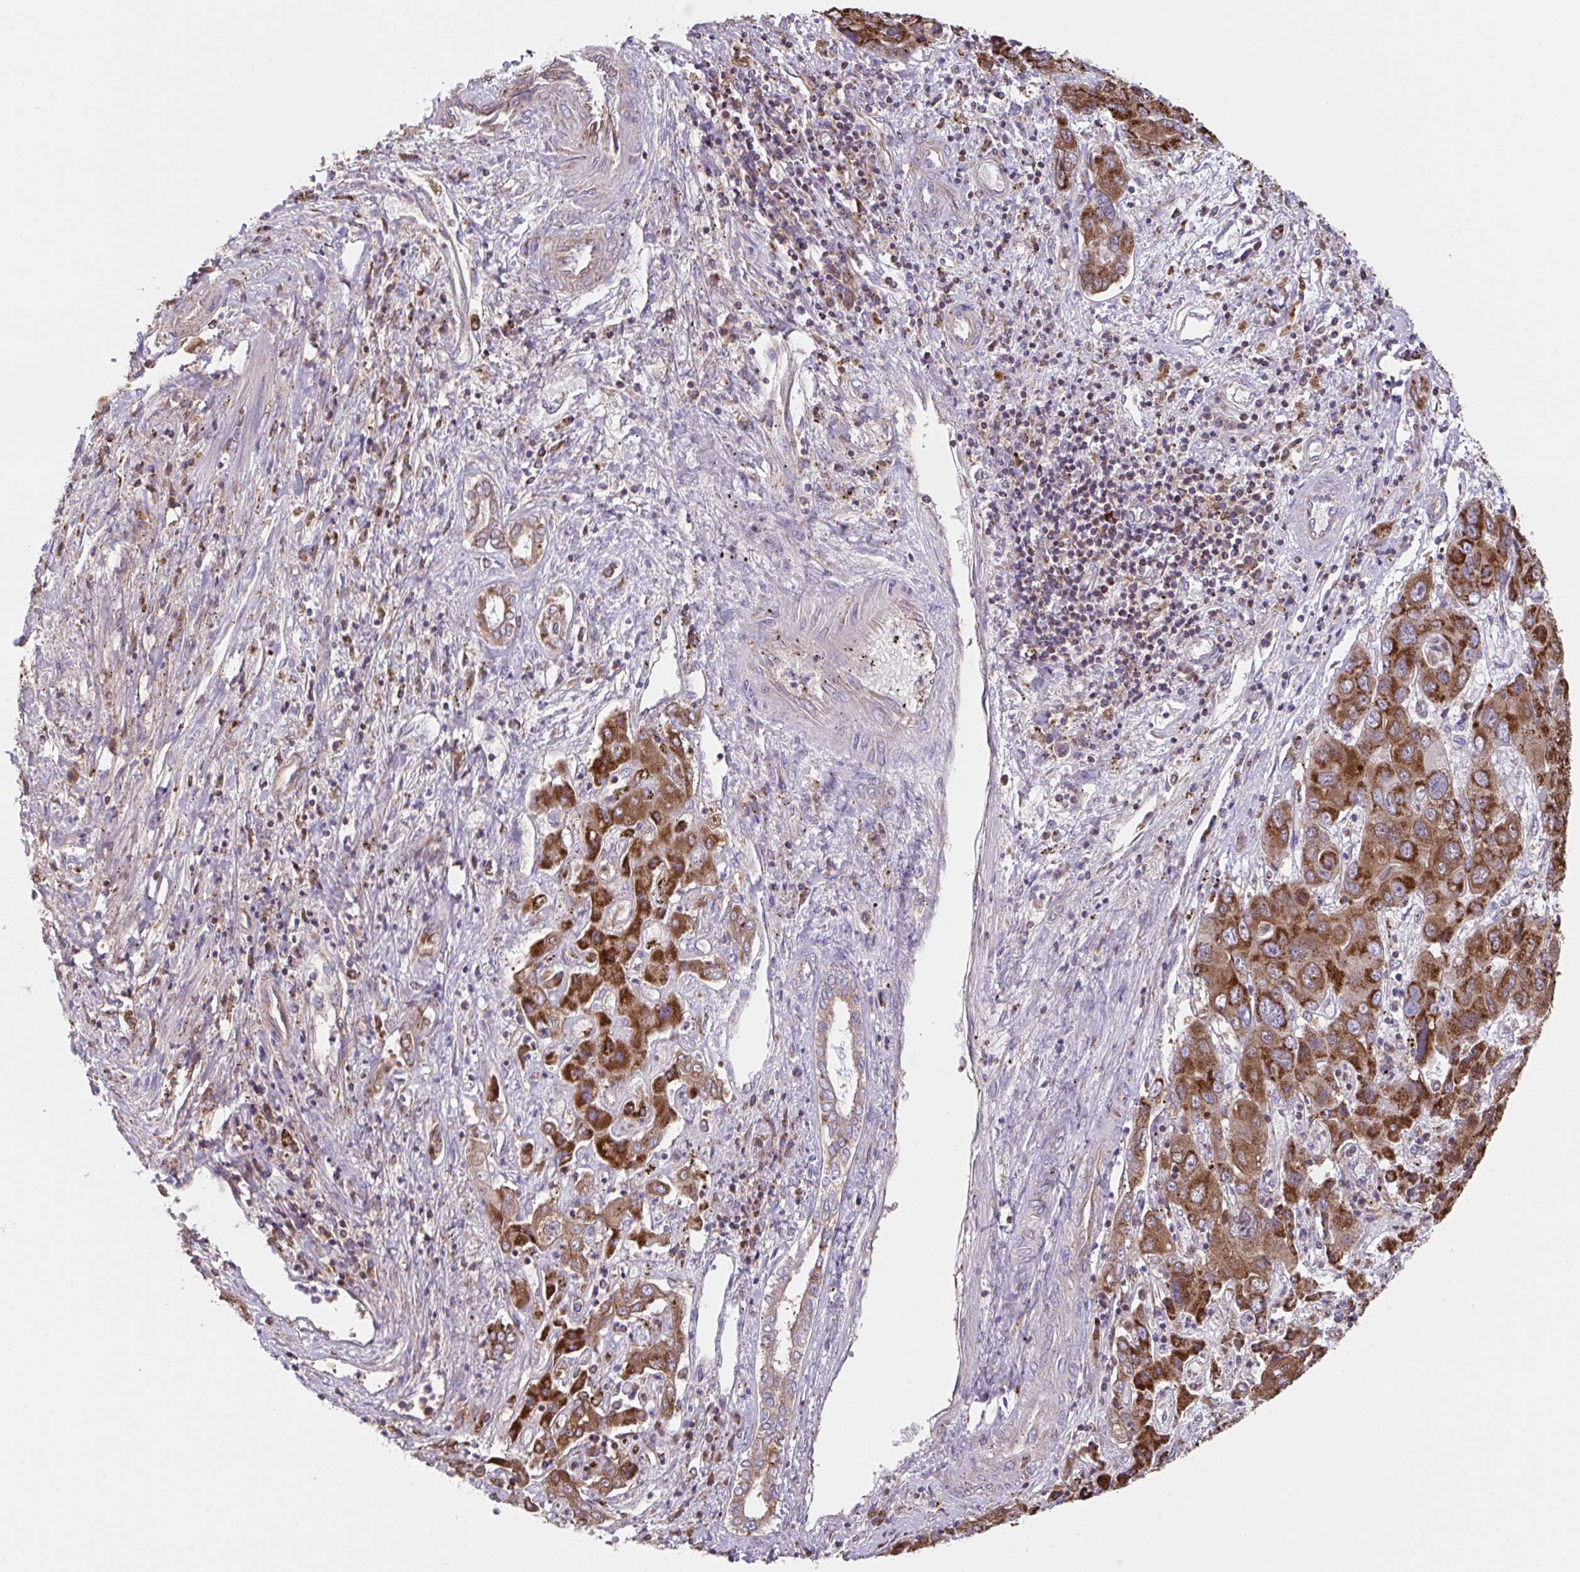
{"staining": {"intensity": "strong", "quantity": ">75%", "location": "cytoplasmic/membranous"}, "tissue": "liver cancer", "cell_type": "Tumor cells", "image_type": "cancer", "snomed": [{"axis": "morphology", "description": "Cholangiocarcinoma"}, {"axis": "topography", "description": "Liver"}], "caption": "A photomicrograph of liver cancer stained for a protein demonstrates strong cytoplasmic/membranous brown staining in tumor cells.", "gene": "PCMTD2", "patient": {"sex": "male", "age": 67}}